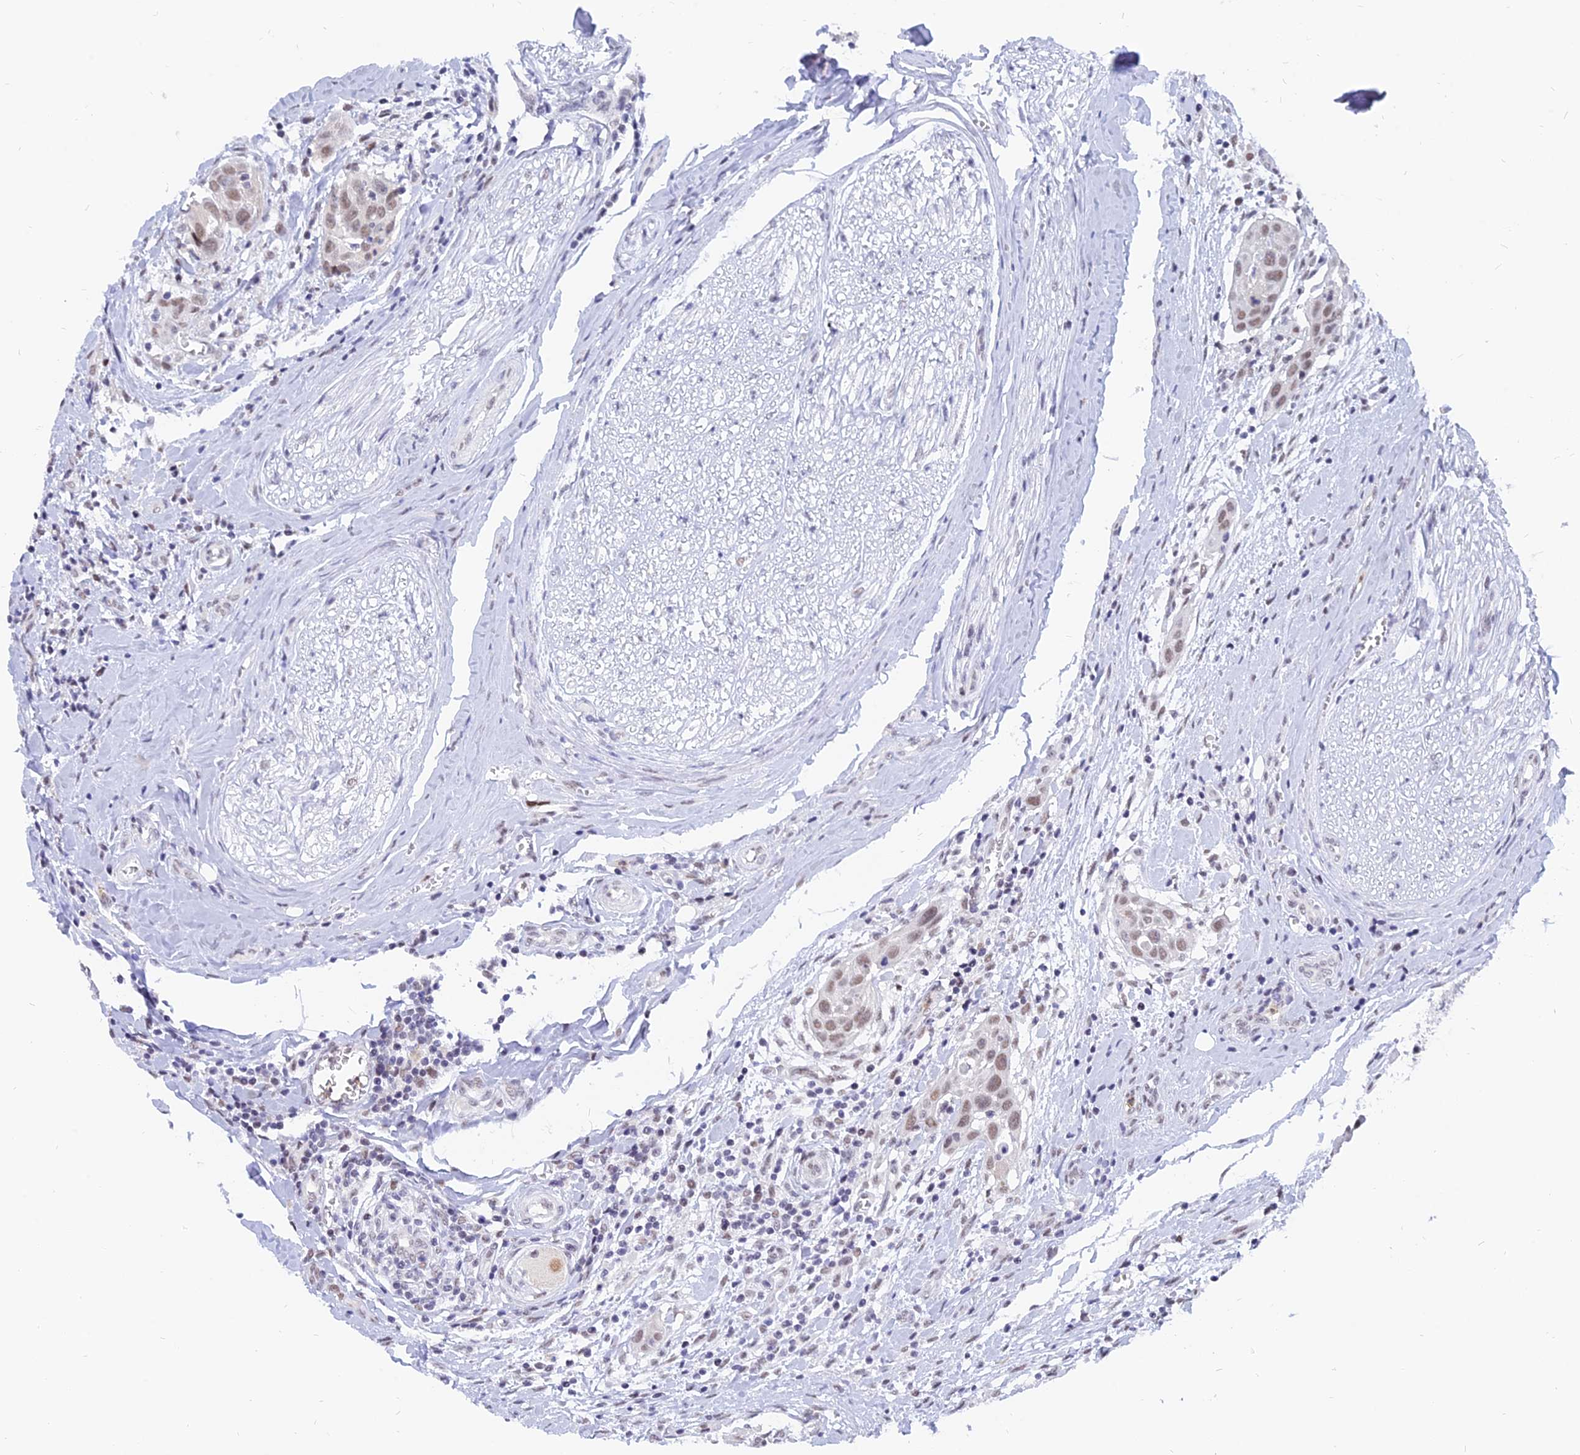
{"staining": {"intensity": "moderate", "quantity": "25%-75%", "location": "nuclear"}, "tissue": "head and neck cancer", "cell_type": "Tumor cells", "image_type": "cancer", "snomed": [{"axis": "morphology", "description": "Squamous cell carcinoma, NOS"}, {"axis": "topography", "description": "Oral tissue"}, {"axis": "topography", "description": "Head-Neck"}], "caption": "Immunohistochemistry (IHC) staining of head and neck cancer (squamous cell carcinoma), which exhibits medium levels of moderate nuclear positivity in approximately 25%-75% of tumor cells indicating moderate nuclear protein positivity. The staining was performed using DAB (brown) for protein detection and nuclei were counterstained in hematoxylin (blue).", "gene": "DPY30", "patient": {"sex": "female", "age": 50}}